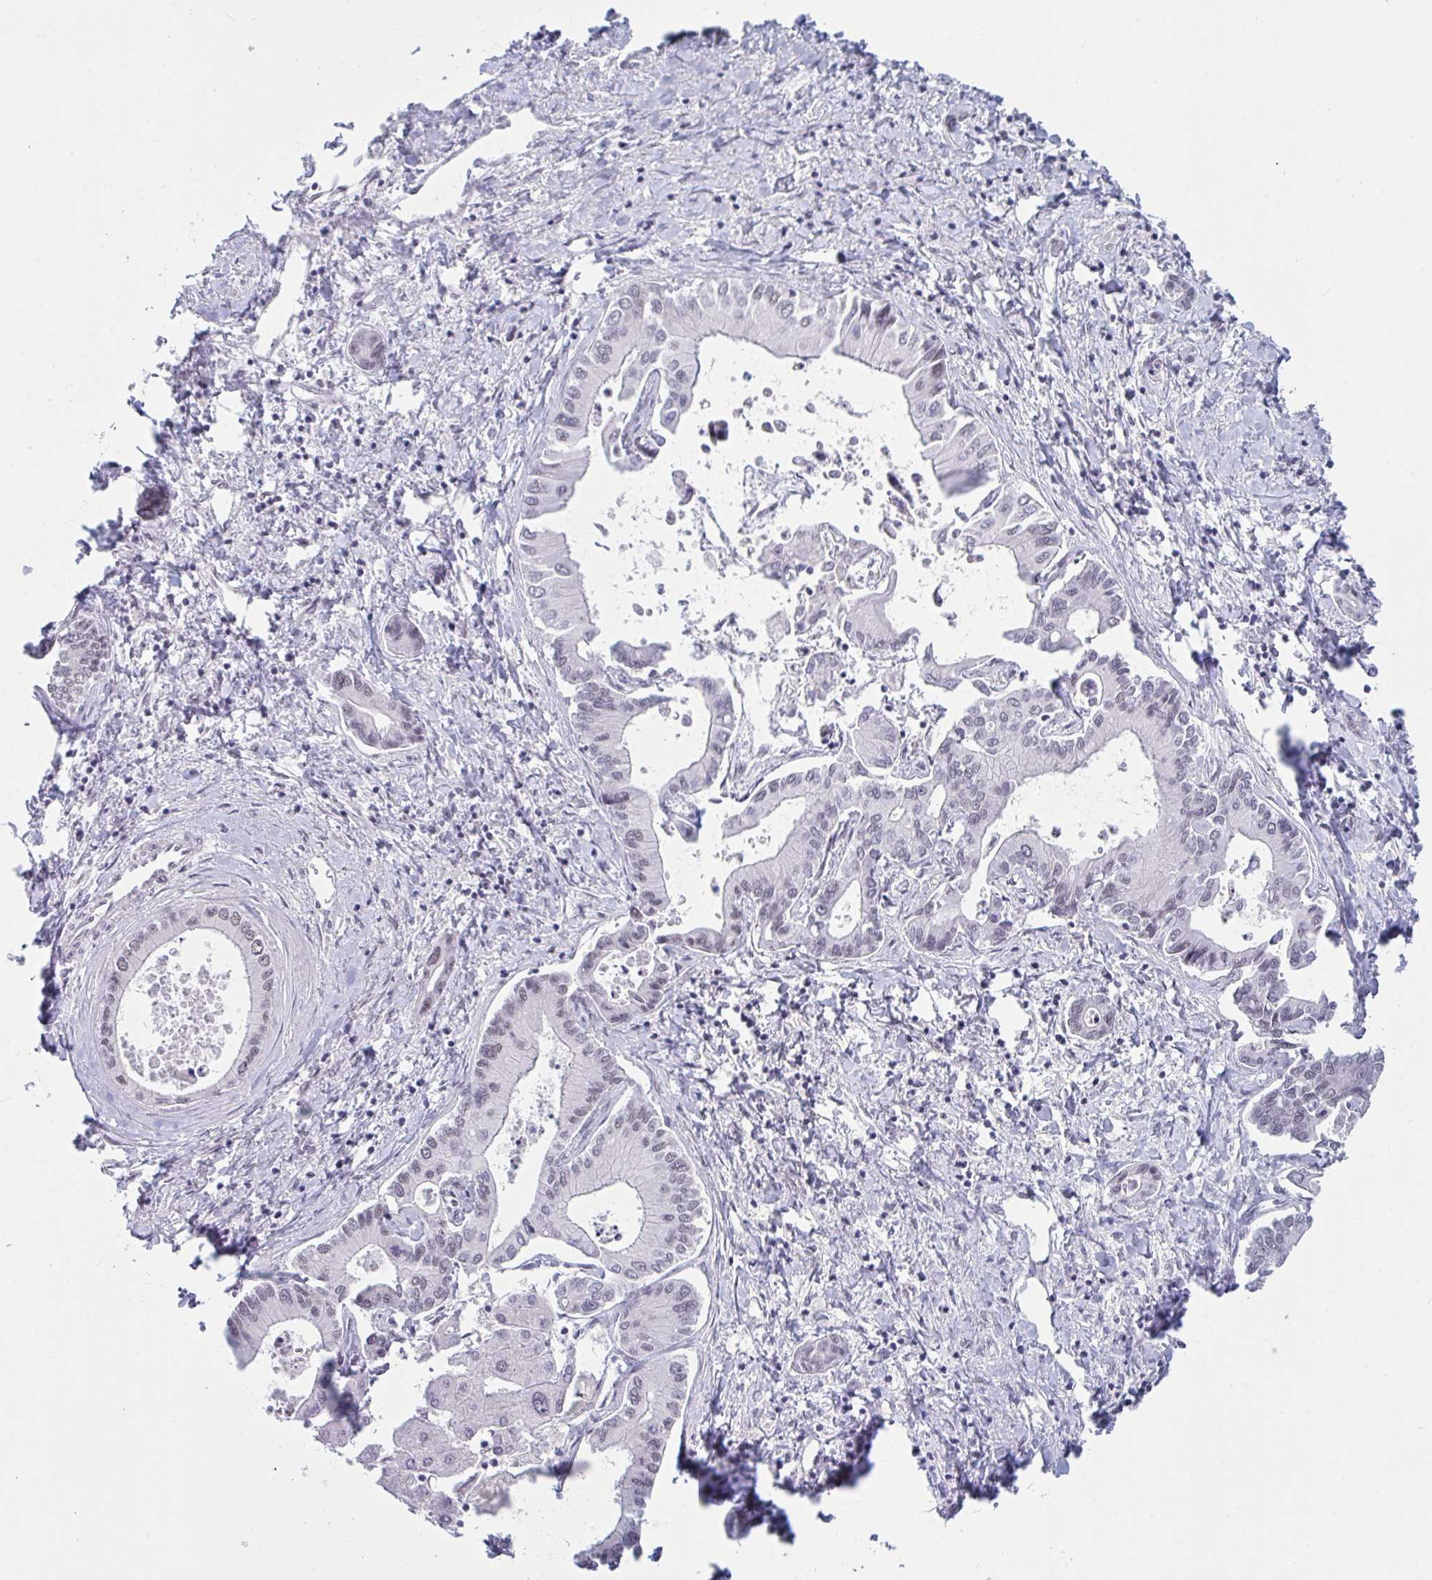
{"staining": {"intensity": "negative", "quantity": "none", "location": "none"}, "tissue": "liver cancer", "cell_type": "Tumor cells", "image_type": "cancer", "snomed": [{"axis": "morphology", "description": "Cholangiocarcinoma"}, {"axis": "topography", "description": "Liver"}], "caption": "This is an immunohistochemistry image of liver cholangiocarcinoma. There is no expression in tumor cells.", "gene": "PRR14", "patient": {"sex": "male", "age": 66}}